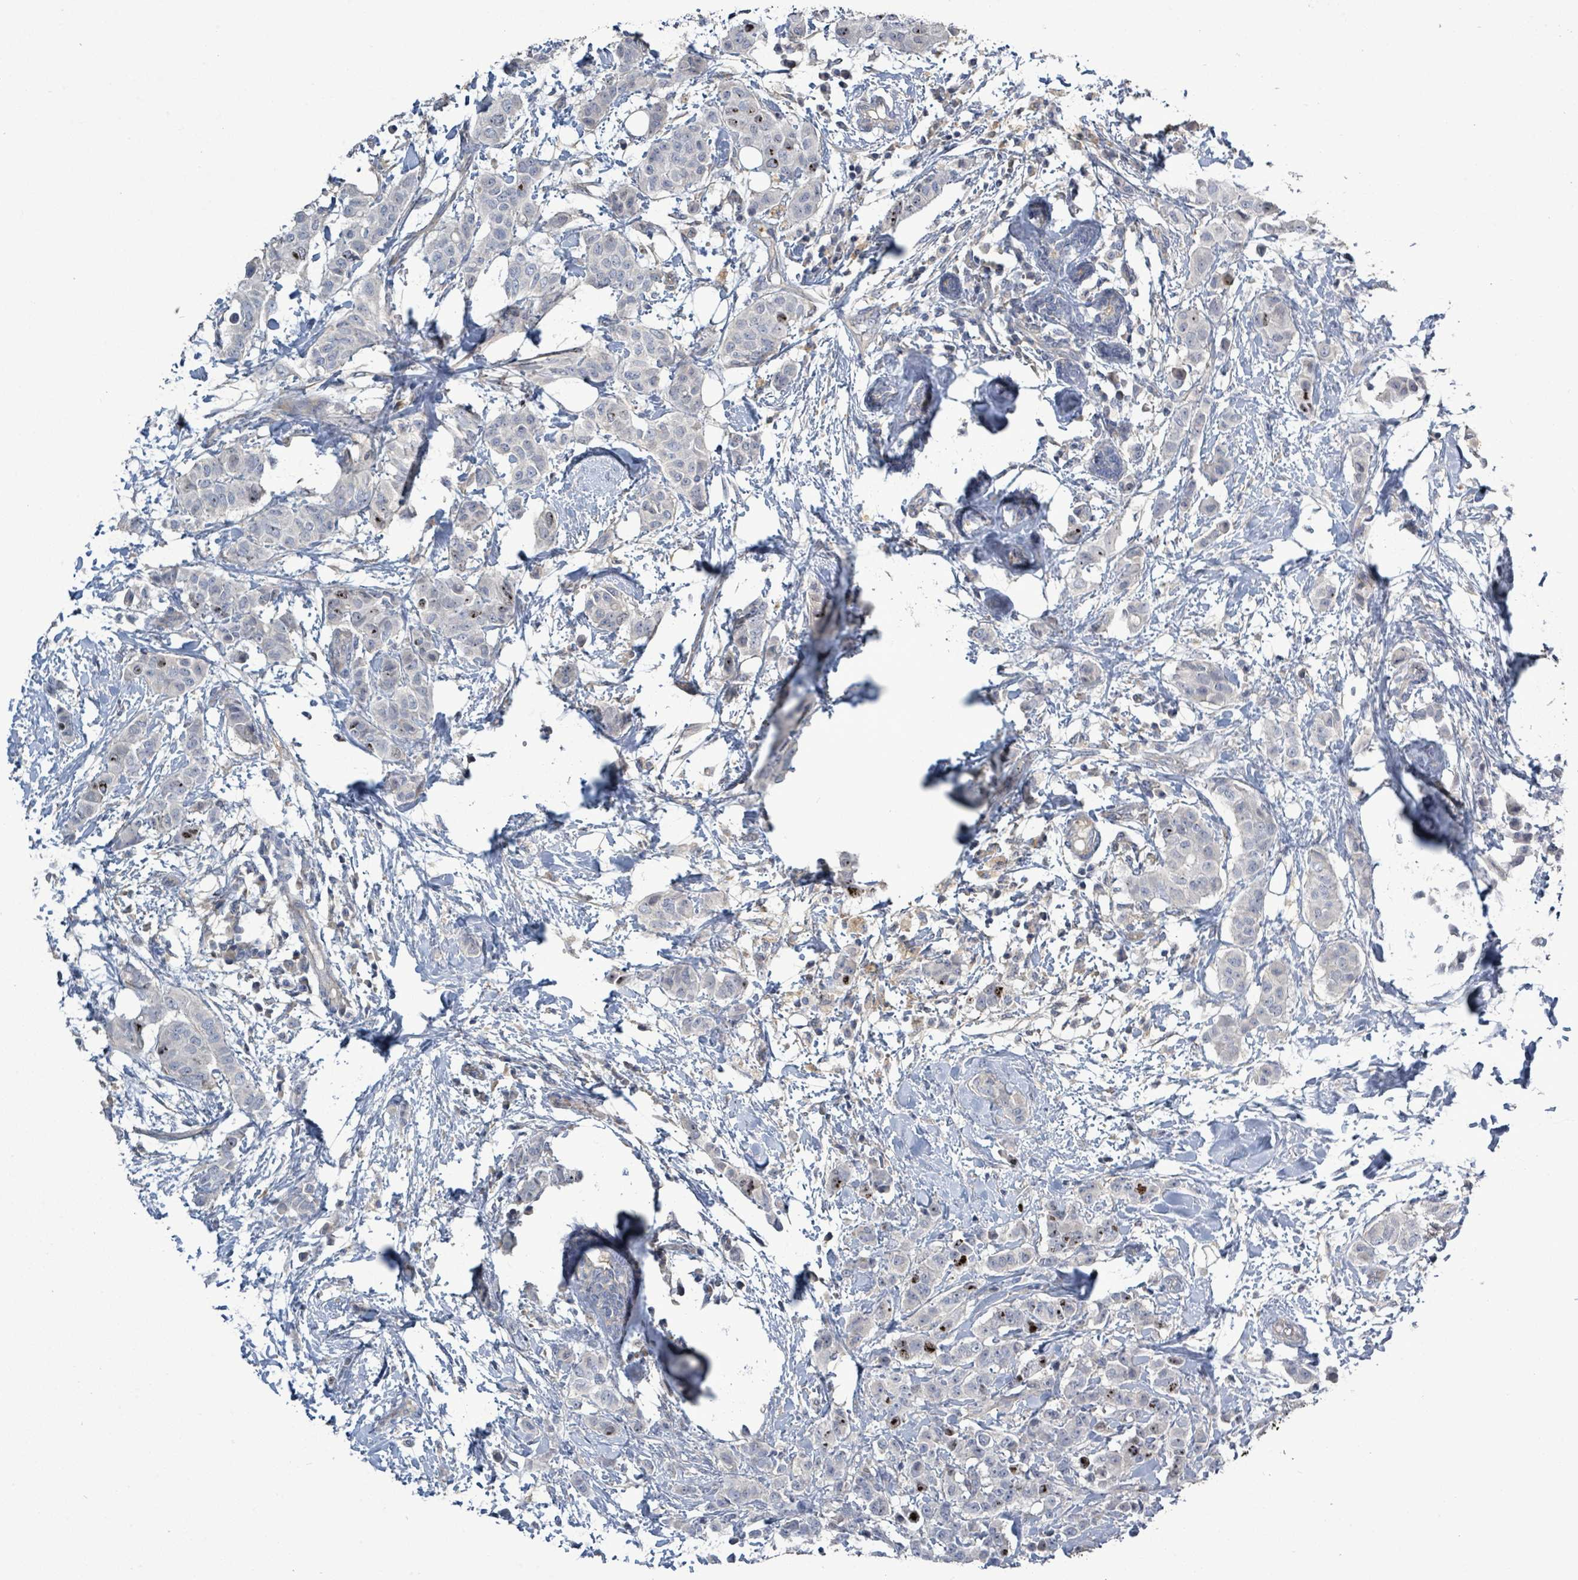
{"staining": {"intensity": "negative", "quantity": "none", "location": "none"}, "tissue": "breast cancer", "cell_type": "Tumor cells", "image_type": "cancer", "snomed": [{"axis": "morphology", "description": "Duct carcinoma"}, {"axis": "topography", "description": "Breast"}], "caption": "There is no significant positivity in tumor cells of breast infiltrating ductal carcinoma.", "gene": "KRAS", "patient": {"sex": "female", "age": 40}}